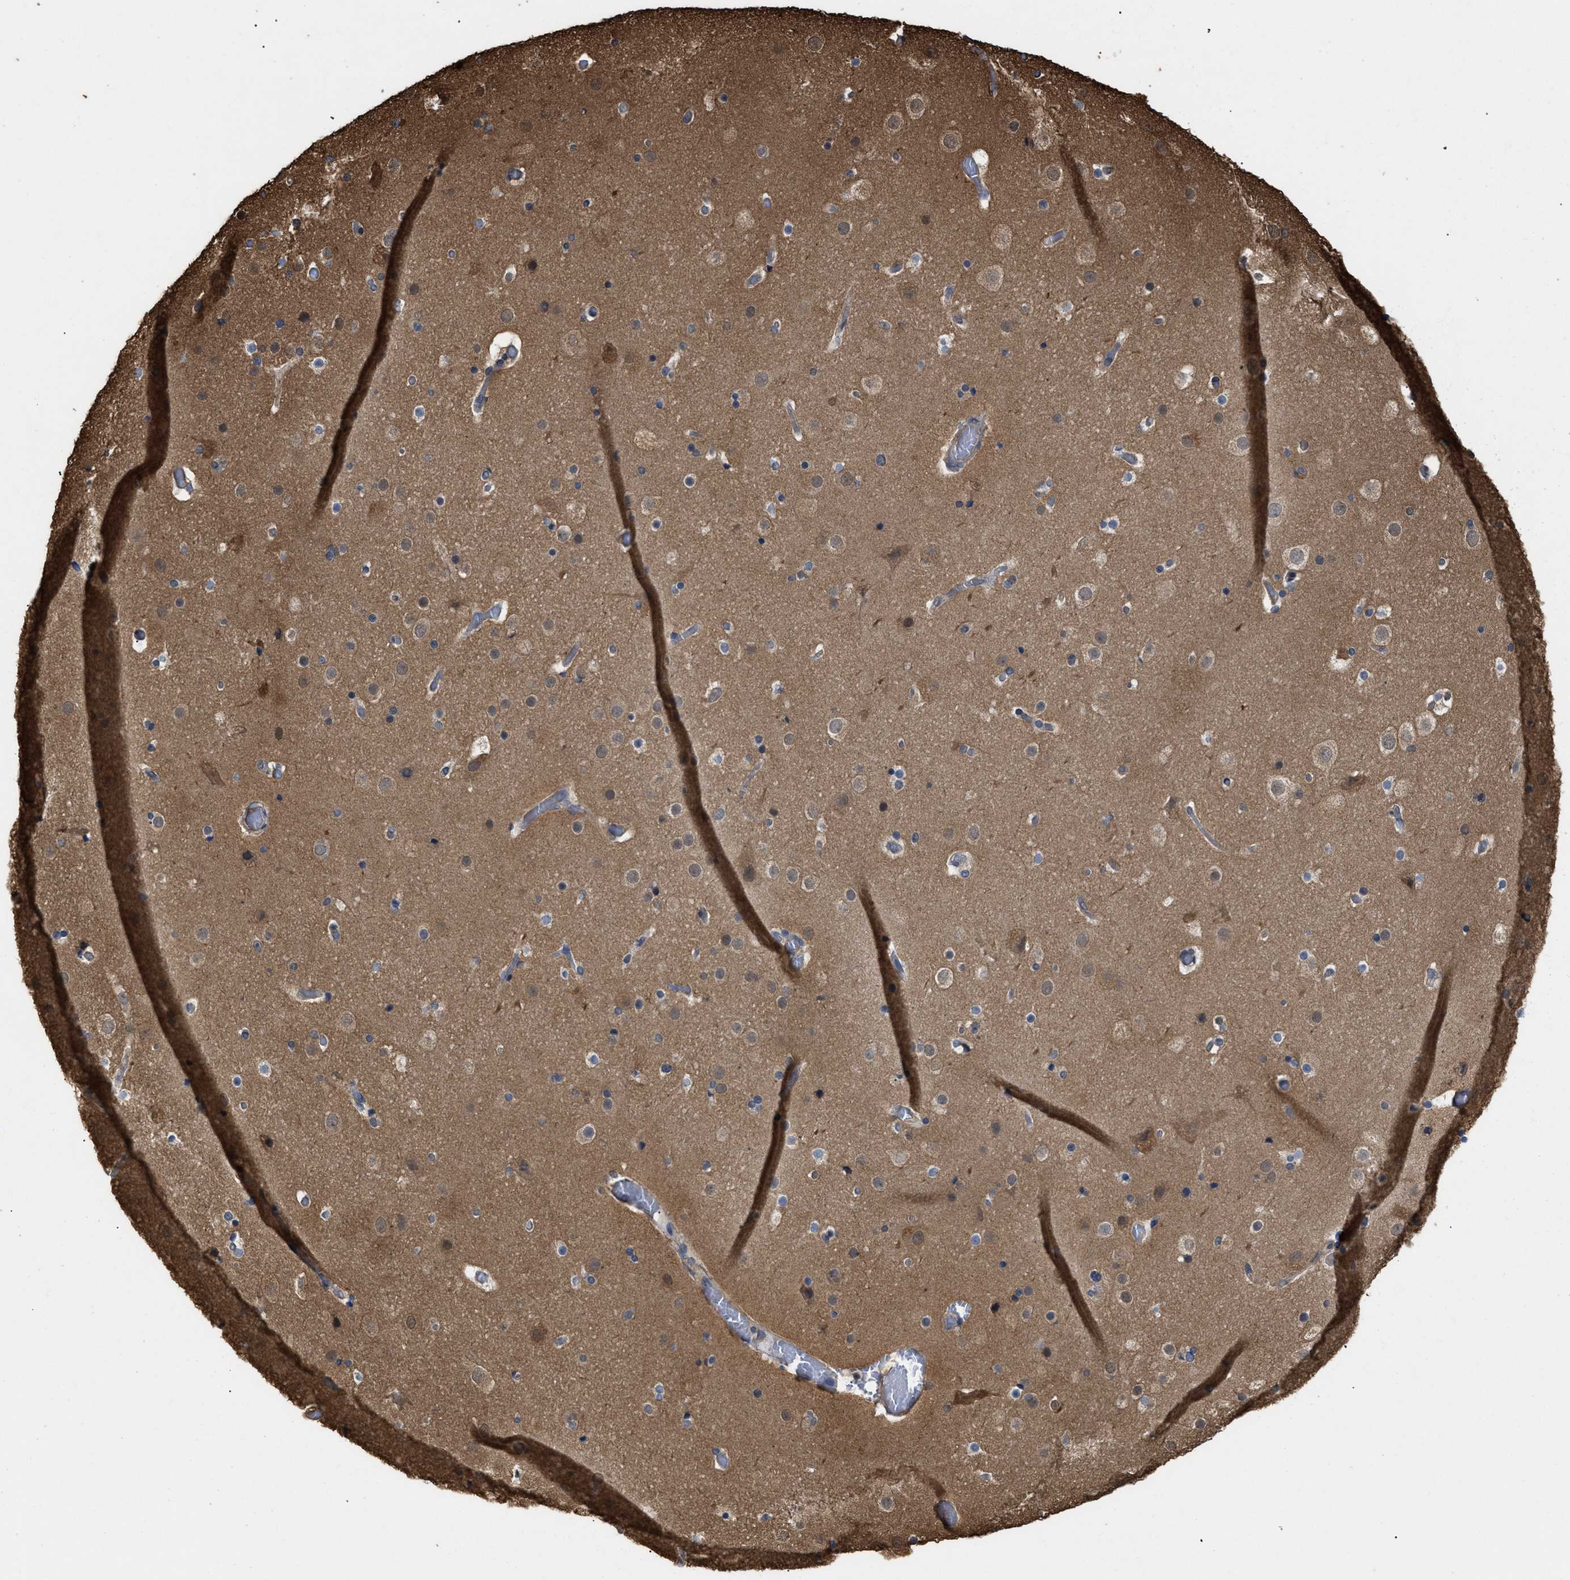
{"staining": {"intensity": "weak", "quantity": "25%-75%", "location": "cytoplasmic/membranous"}, "tissue": "cerebral cortex", "cell_type": "Endothelial cells", "image_type": "normal", "snomed": [{"axis": "morphology", "description": "Normal tissue, NOS"}, {"axis": "topography", "description": "Cerebral cortex"}], "caption": "DAB immunohistochemical staining of benign human cerebral cortex exhibits weak cytoplasmic/membranous protein expression in about 25%-75% of endothelial cells.", "gene": "CALM1", "patient": {"sex": "male", "age": 57}}